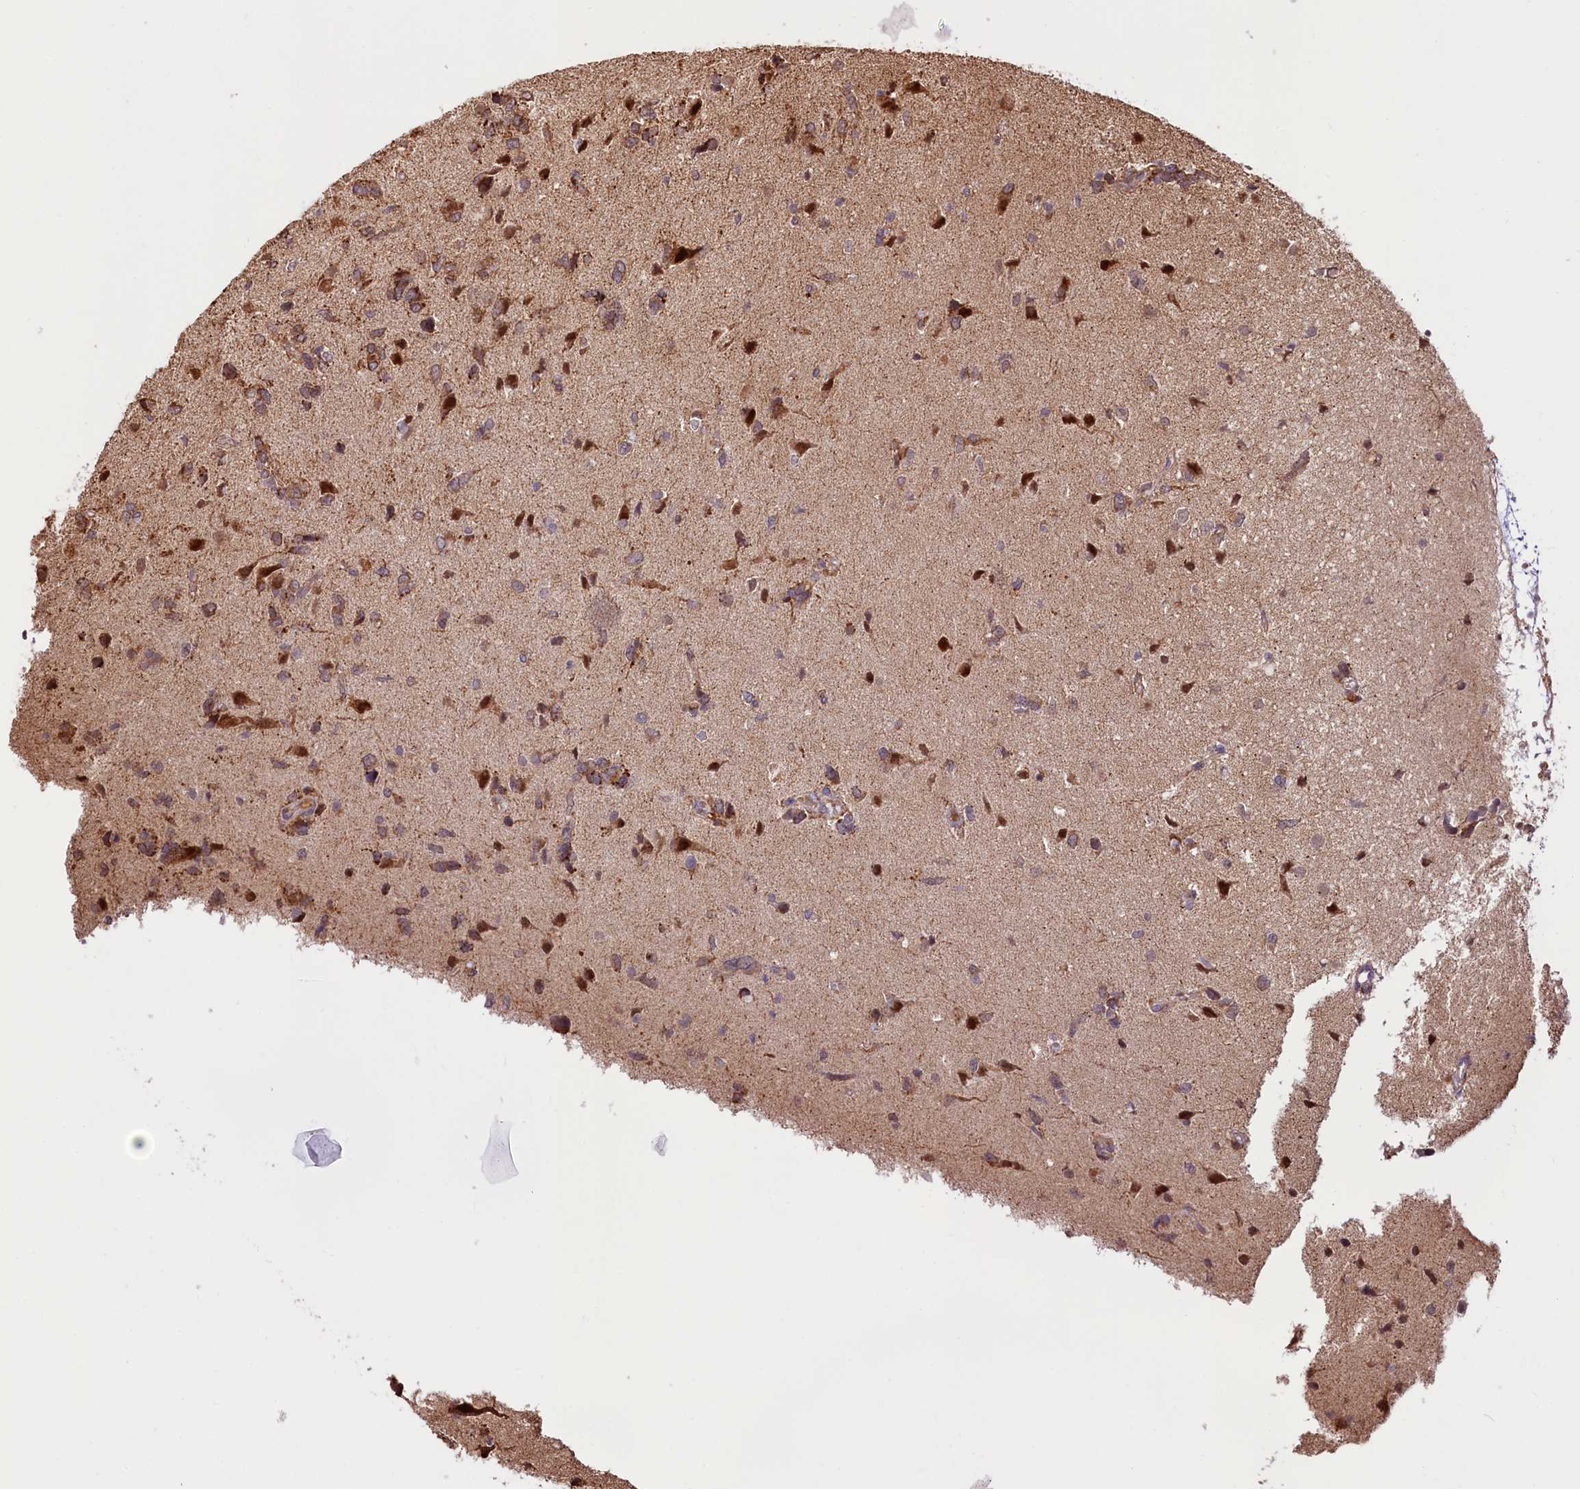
{"staining": {"intensity": "moderate", "quantity": ">75%", "location": "cytoplasmic/membranous"}, "tissue": "glioma", "cell_type": "Tumor cells", "image_type": "cancer", "snomed": [{"axis": "morphology", "description": "Glioma, malignant, High grade"}, {"axis": "topography", "description": "Brain"}], "caption": "Malignant high-grade glioma was stained to show a protein in brown. There is medium levels of moderate cytoplasmic/membranous staining in approximately >75% of tumor cells. The protein is shown in brown color, while the nuclei are stained blue.", "gene": "ST7", "patient": {"sex": "female", "age": 59}}